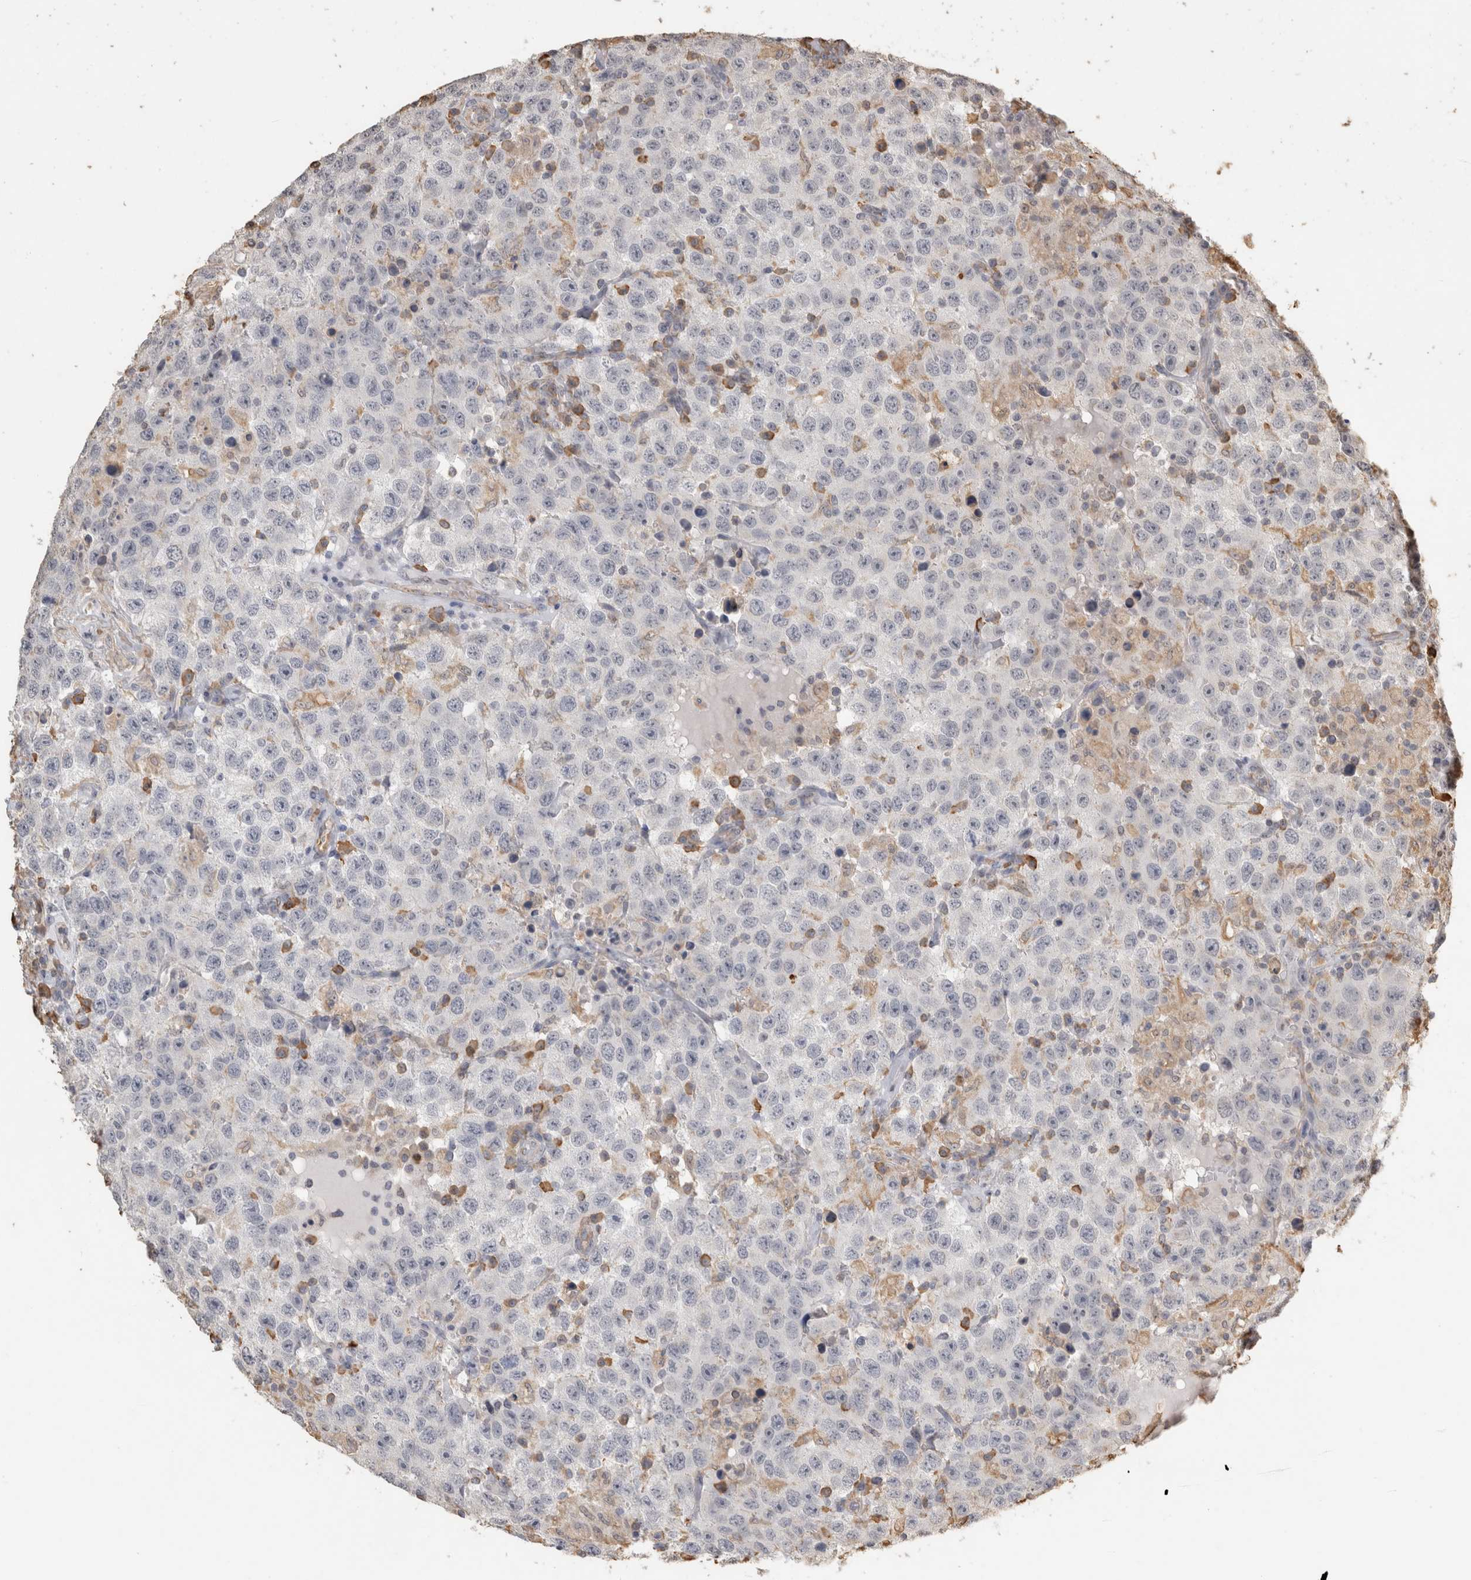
{"staining": {"intensity": "negative", "quantity": "none", "location": "none"}, "tissue": "testis cancer", "cell_type": "Tumor cells", "image_type": "cancer", "snomed": [{"axis": "morphology", "description": "Seminoma, NOS"}, {"axis": "topography", "description": "Testis"}], "caption": "Histopathology image shows no significant protein expression in tumor cells of testis cancer (seminoma).", "gene": "REPS2", "patient": {"sex": "male", "age": 41}}